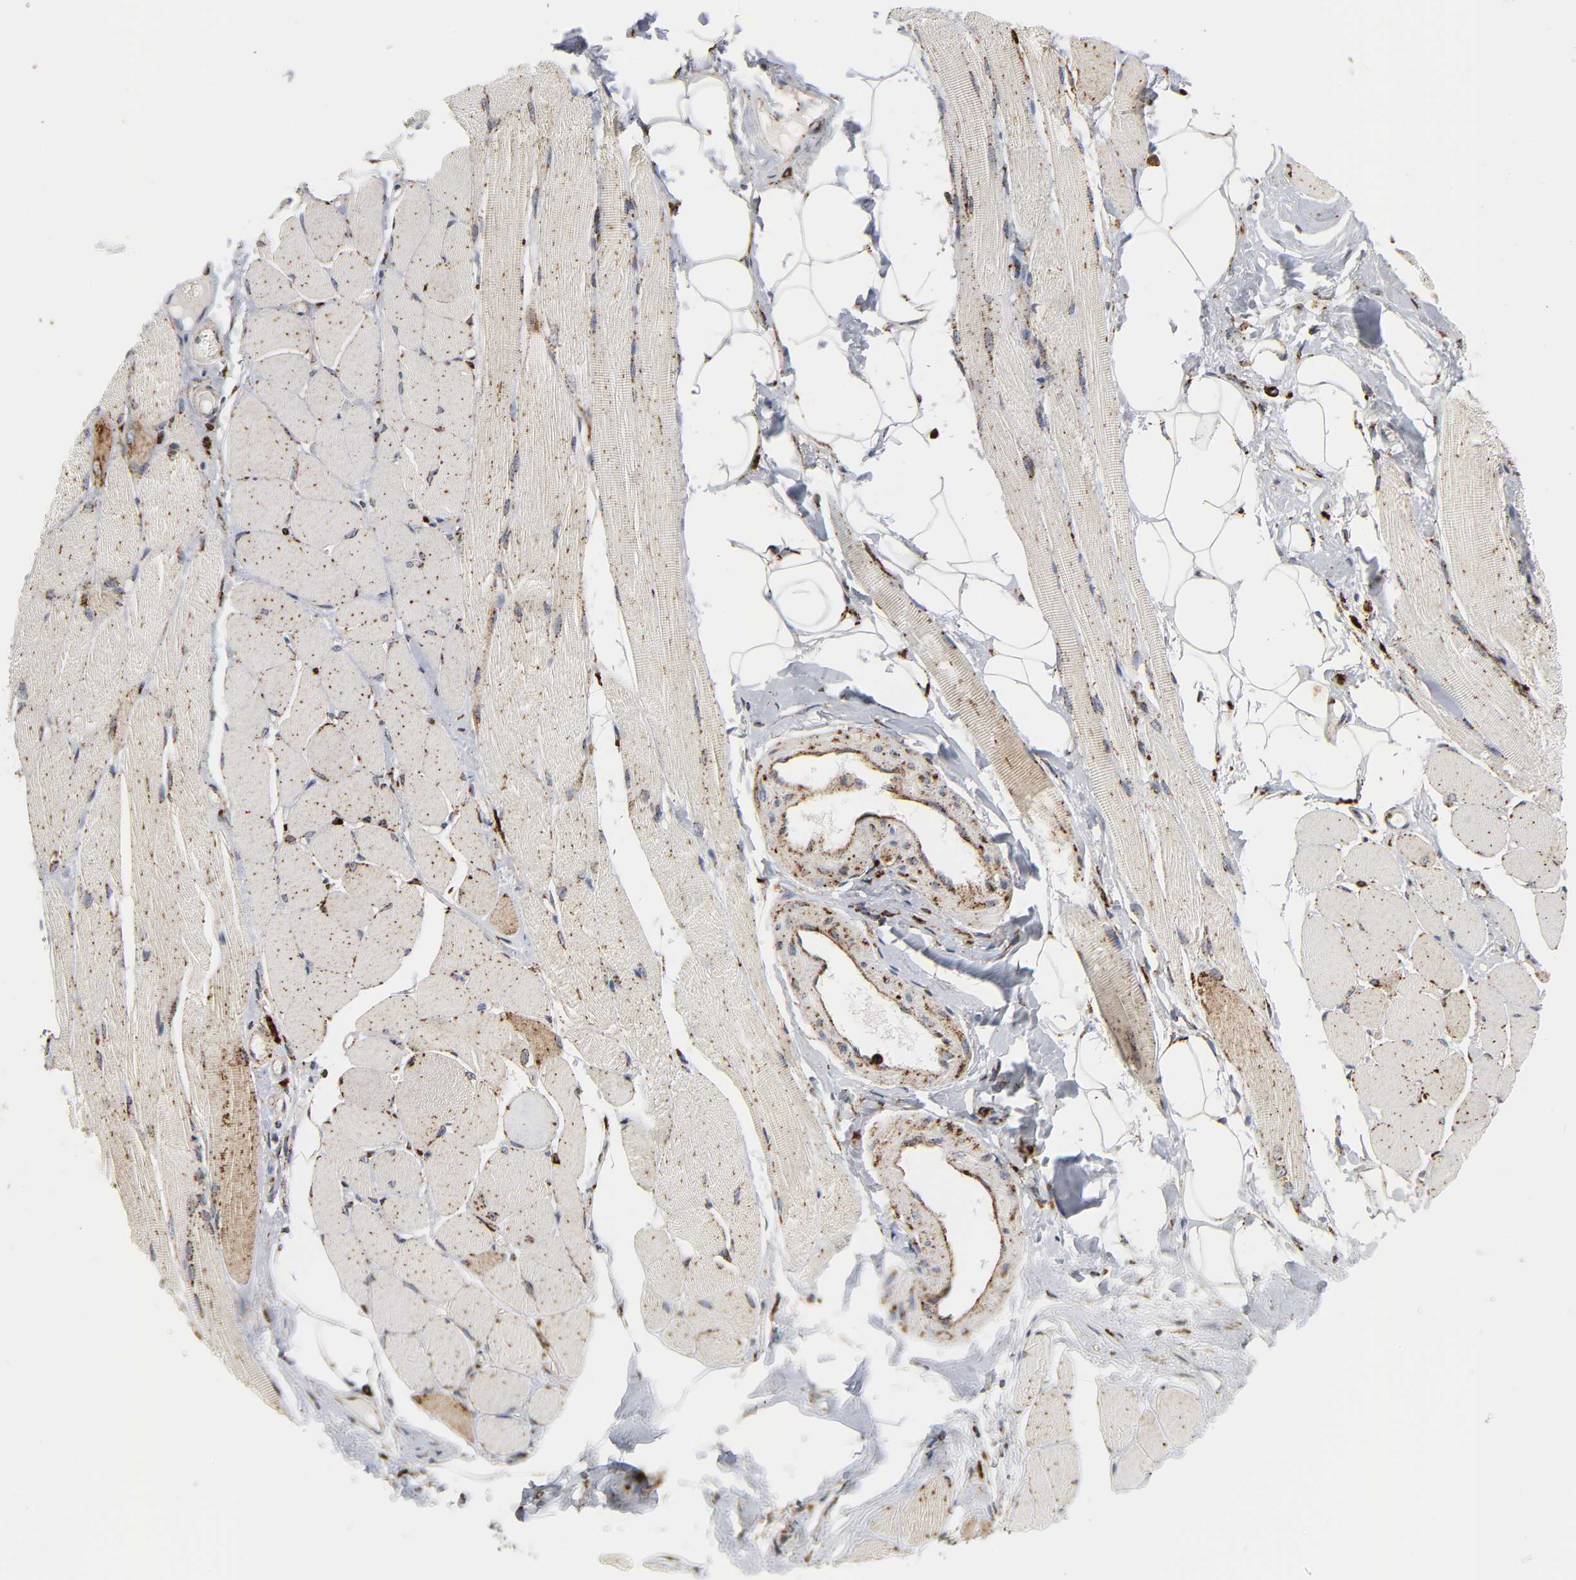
{"staining": {"intensity": "moderate", "quantity": ">75%", "location": "cytoplasmic/membranous"}, "tissue": "skeletal muscle", "cell_type": "Myocytes", "image_type": "normal", "snomed": [{"axis": "morphology", "description": "Normal tissue, NOS"}, {"axis": "topography", "description": "Skeletal muscle"}, {"axis": "topography", "description": "Peripheral nerve tissue"}], "caption": "Protein staining shows moderate cytoplasmic/membranous expression in approximately >75% of myocytes in benign skeletal muscle.", "gene": "PSAP", "patient": {"sex": "female", "age": 84}}